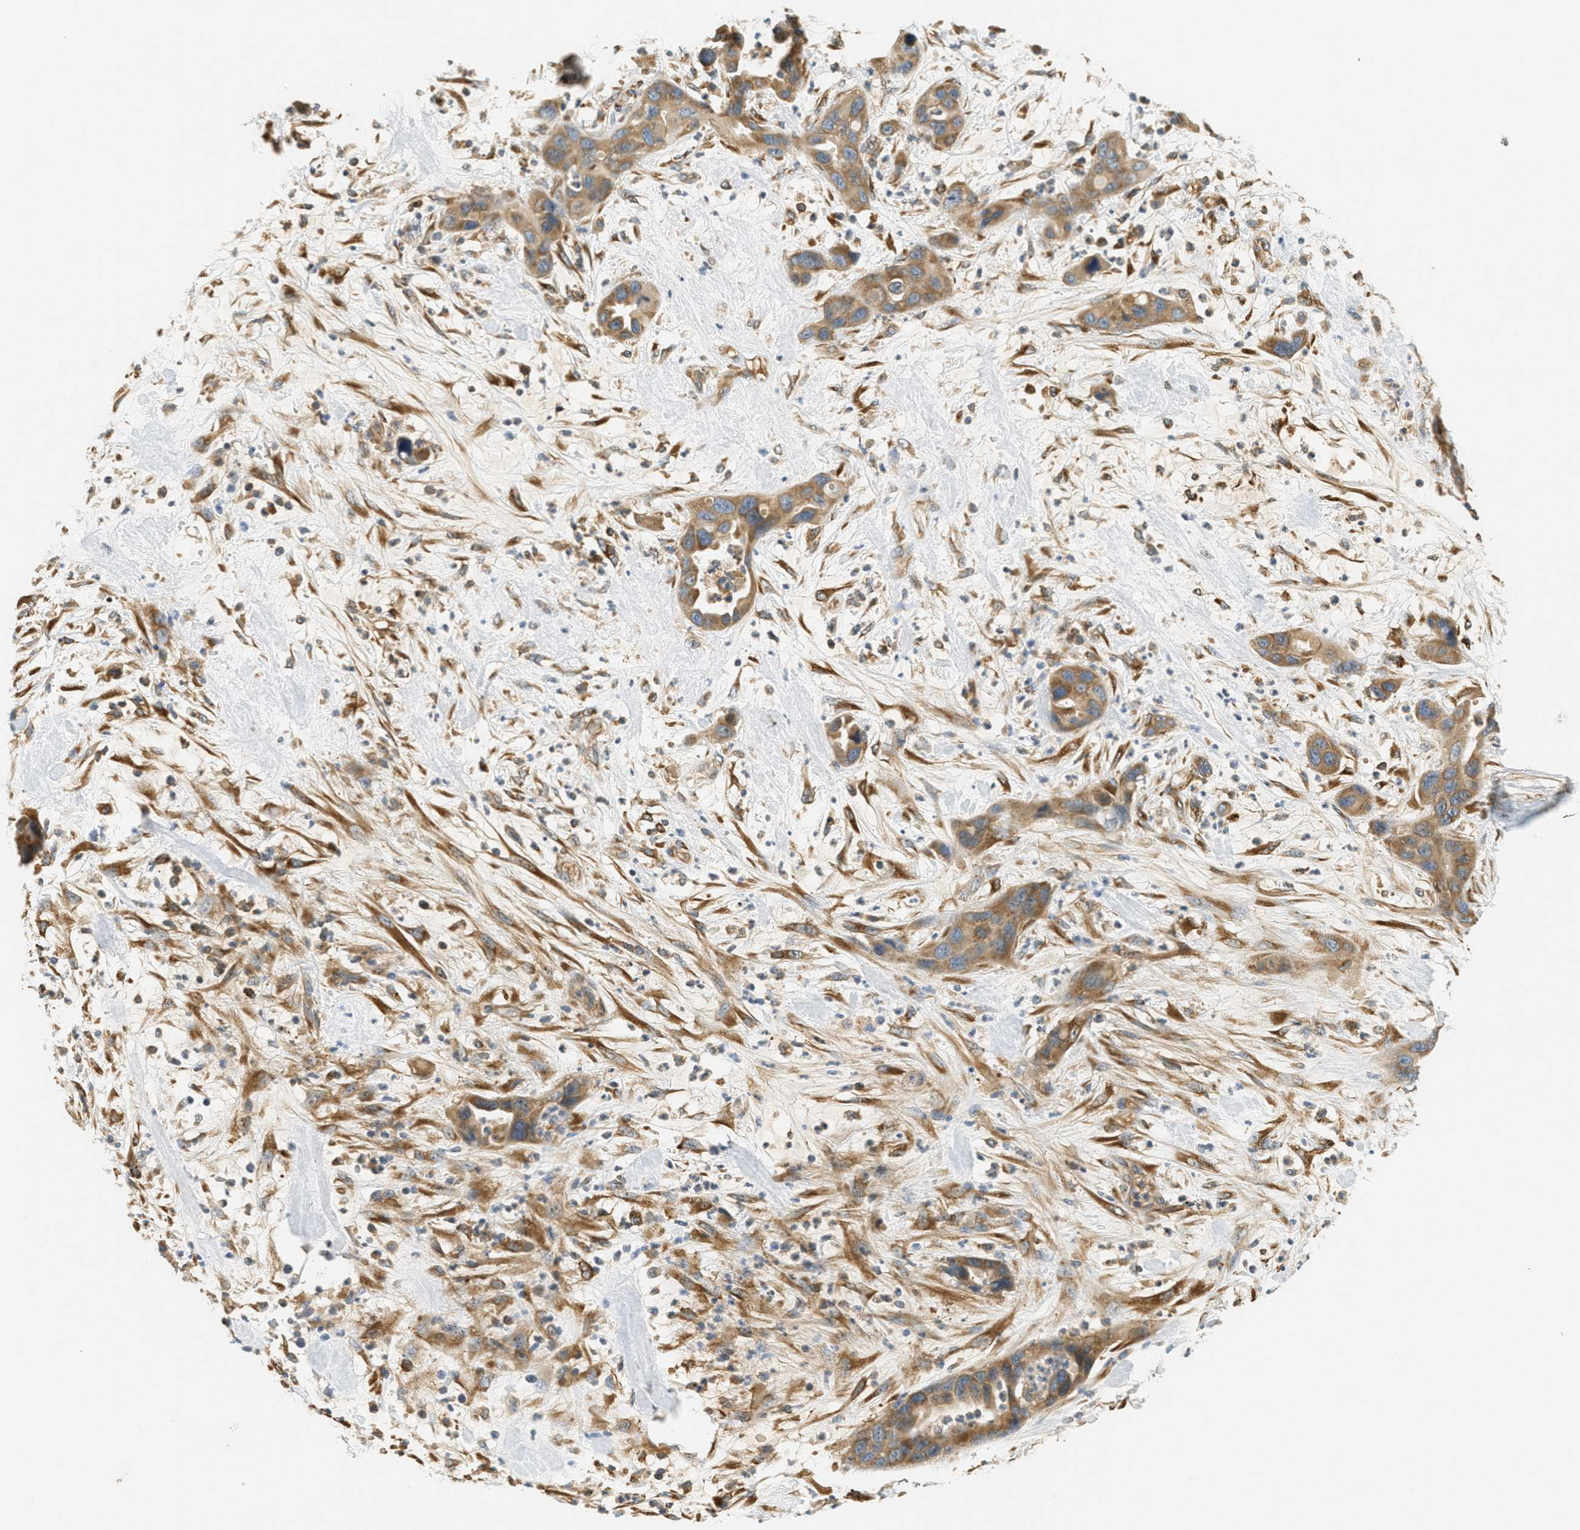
{"staining": {"intensity": "moderate", "quantity": ">75%", "location": "cytoplasmic/membranous"}, "tissue": "pancreatic cancer", "cell_type": "Tumor cells", "image_type": "cancer", "snomed": [{"axis": "morphology", "description": "Adenocarcinoma, NOS"}, {"axis": "topography", "description": "Pancreas"}], "caption": "Adenocarcinoma (pancreatic) stained for a protein shows moderate cytoplasmic/membranous positivity in tumor cells.", "gene": "PDK1", "patient": {"sex": "female", "age": 71}}